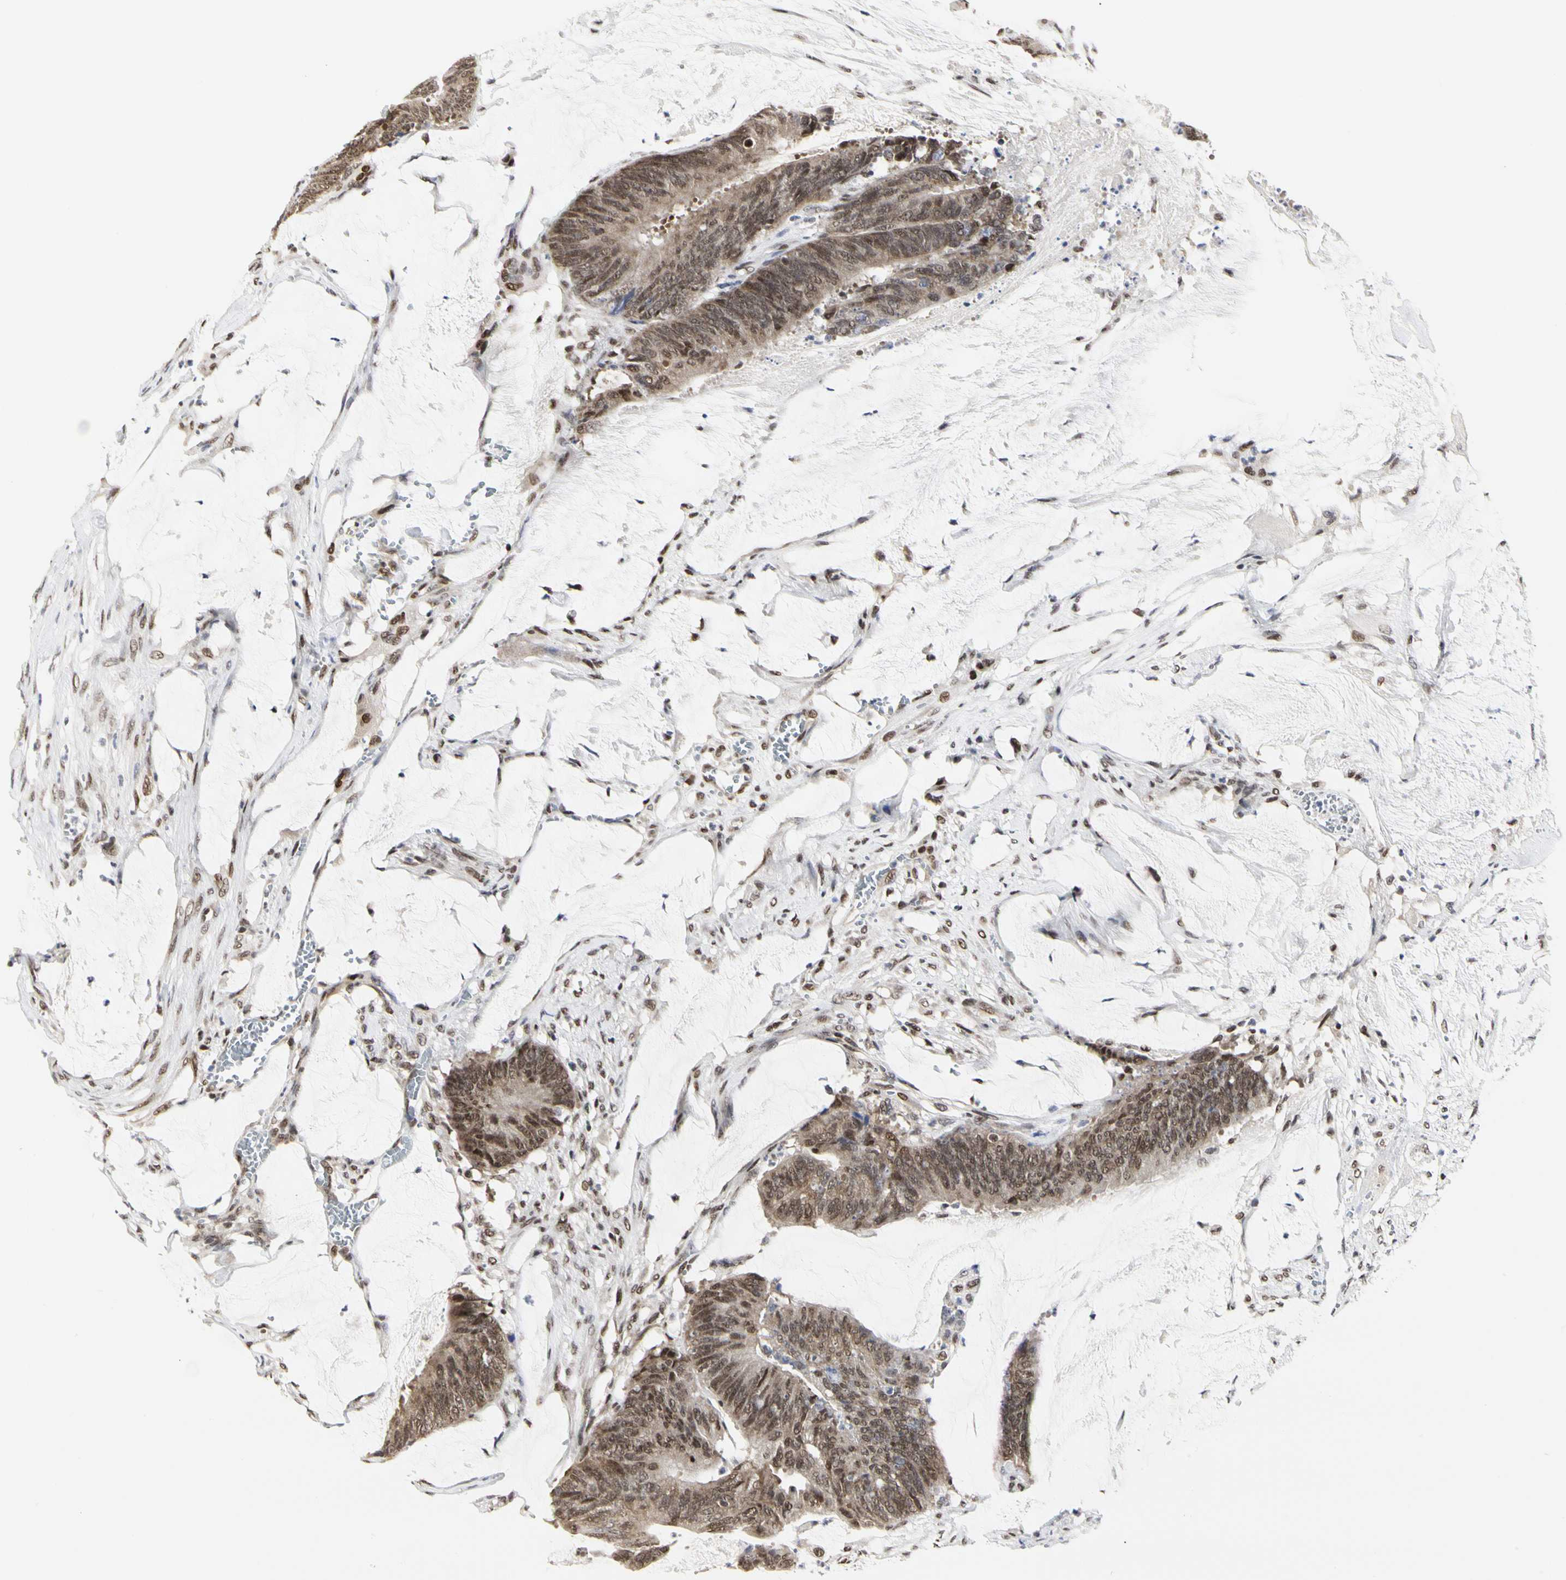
{"staining": {"intensity": "moderate", "quantity": ">75%", "location": "nuclear"}, "tissue": "colorectal cancer", "cell_type": "Tumor cells", "image_type": "cancer", "snomed": [{"axis": "morphology", "description": "Adenocarcinoma, NOS"}, {"axis": "topography", "description": "Rectum"}], "caption": "IHC image of neoplastic tissue: colorectal cancer stained using IHC exhibits medium levels of moderate protein expression localized specifically in the nuclear of tumor cells, appearing as a nuclear brown color.", "gene": "PRMT3", "patient": {"sex": "female", "age": 66}}